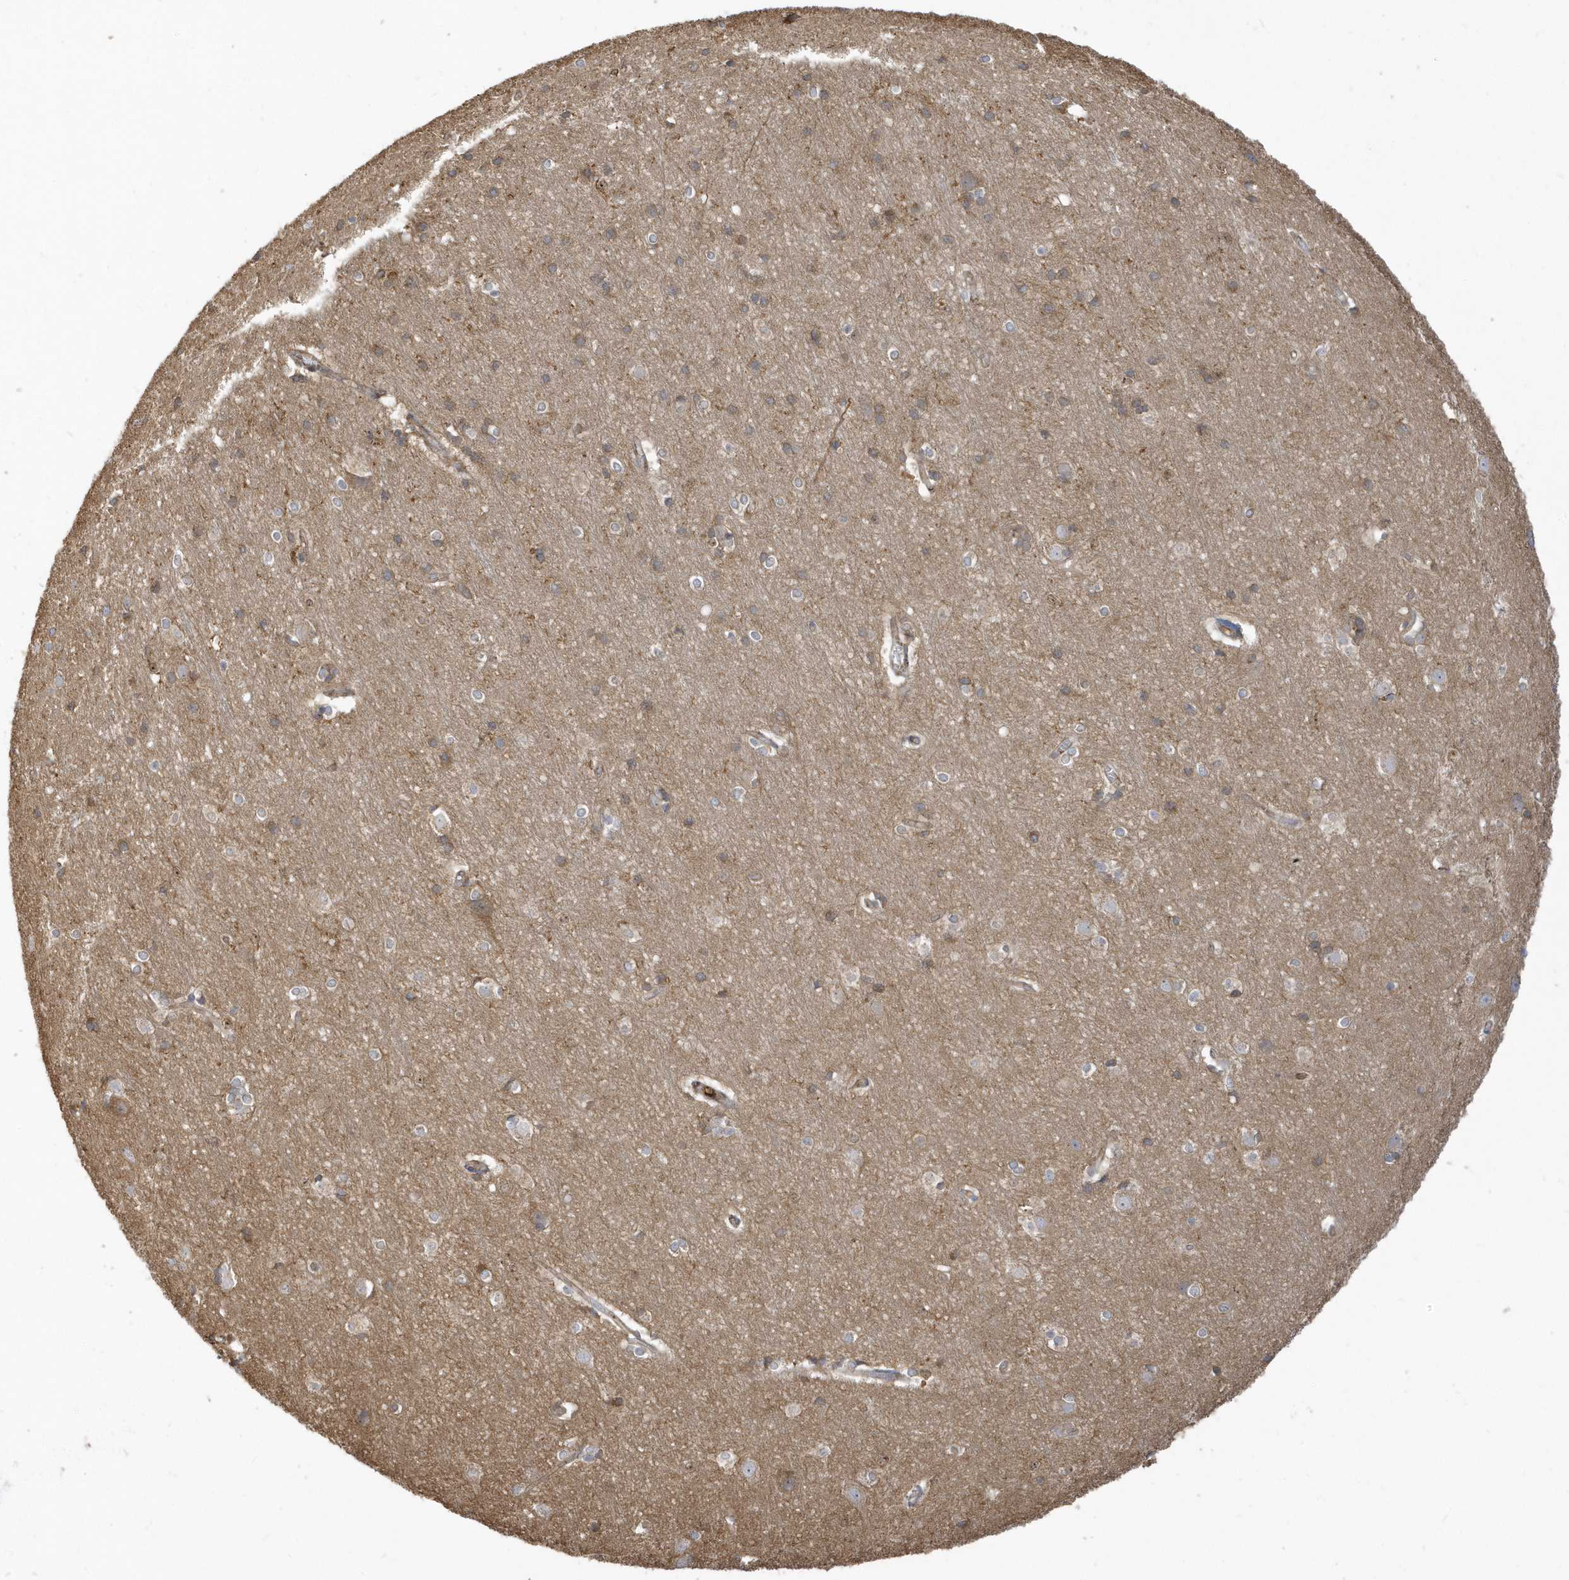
{"staining": {"intensity": "weak", "quantity": ">75%", "location": "cytoplasmic/membranous"}, "tissue": "cerebral cortex", "cell_type": "Endothelial cells", "image_type": "normal", "snomed": [{"axis": "morphology", "description": "Normal tissue, NOS"}, {"axis": "topography", "description": "Cerebral cortex"}], "caption": "Protein analysis of unremarkable cerebral cortex displays weak cytoplasmic/membranous expression in about >75% of endothelial cells.", "gene": "ZBTB8A", "patient": {"sex": "male", "age": 54}}